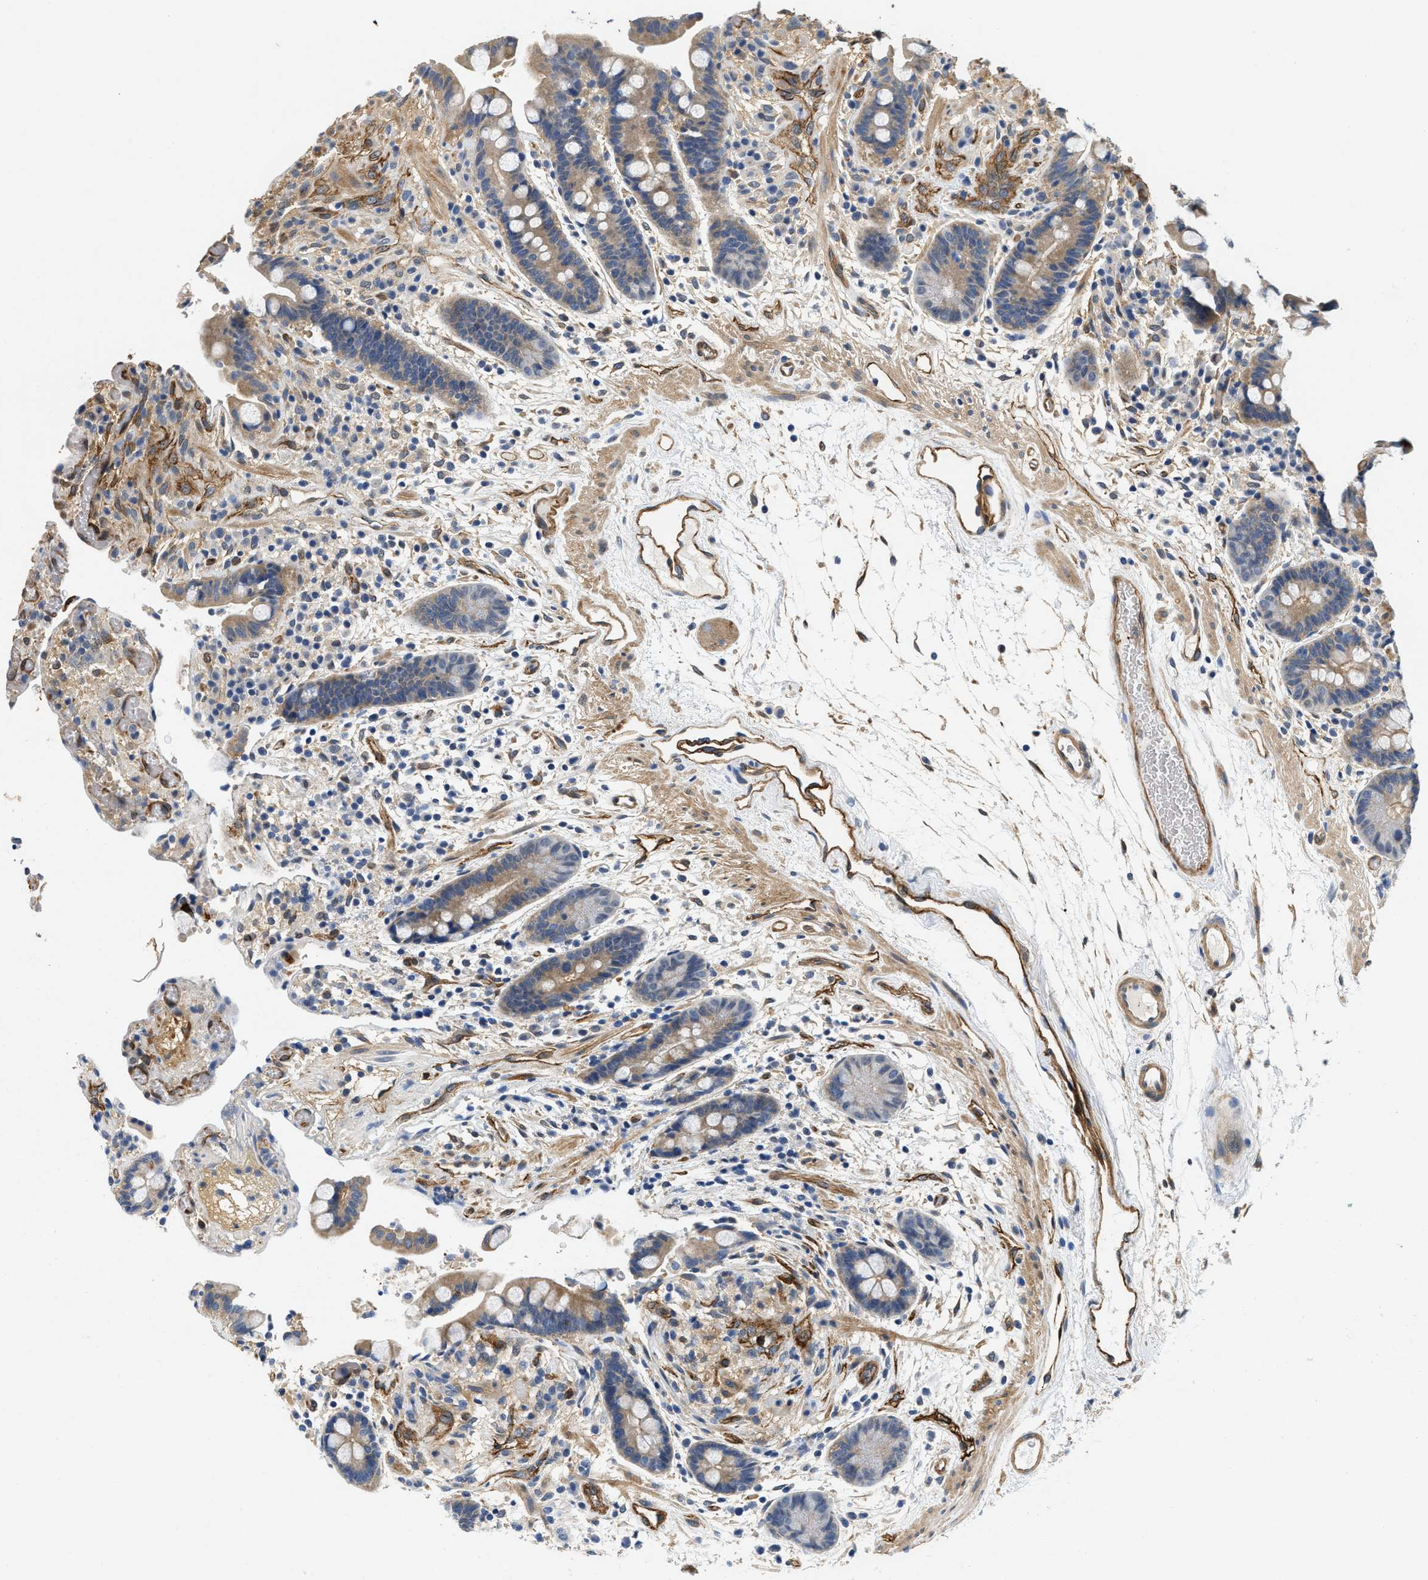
{"staining": {"intensity": "strong", "quantity": ">75%", "location": "cytoplasmic/membranous"}, "tissue": "colon", "cell_type": "Endothelial cells", "image_type": "normal", "snomed": [{"axis": "morphology", "description": "Normal tissue, NOS"}, {"axis": "topography", "description": "Colon"}], "caption": "Benign colon was stained to show a protein in brown. There is high levels of strong cytoplasmic/membranous expression in about >75% of endothelial cells. (Stains: DAB (3,3'-diaminobenzidine) in brown, nuclei in blue, Microscopy: brightfield microscopy at high magnification).", "gene": "RAPH1", "patient": {"sex": "male", "age": 73}}